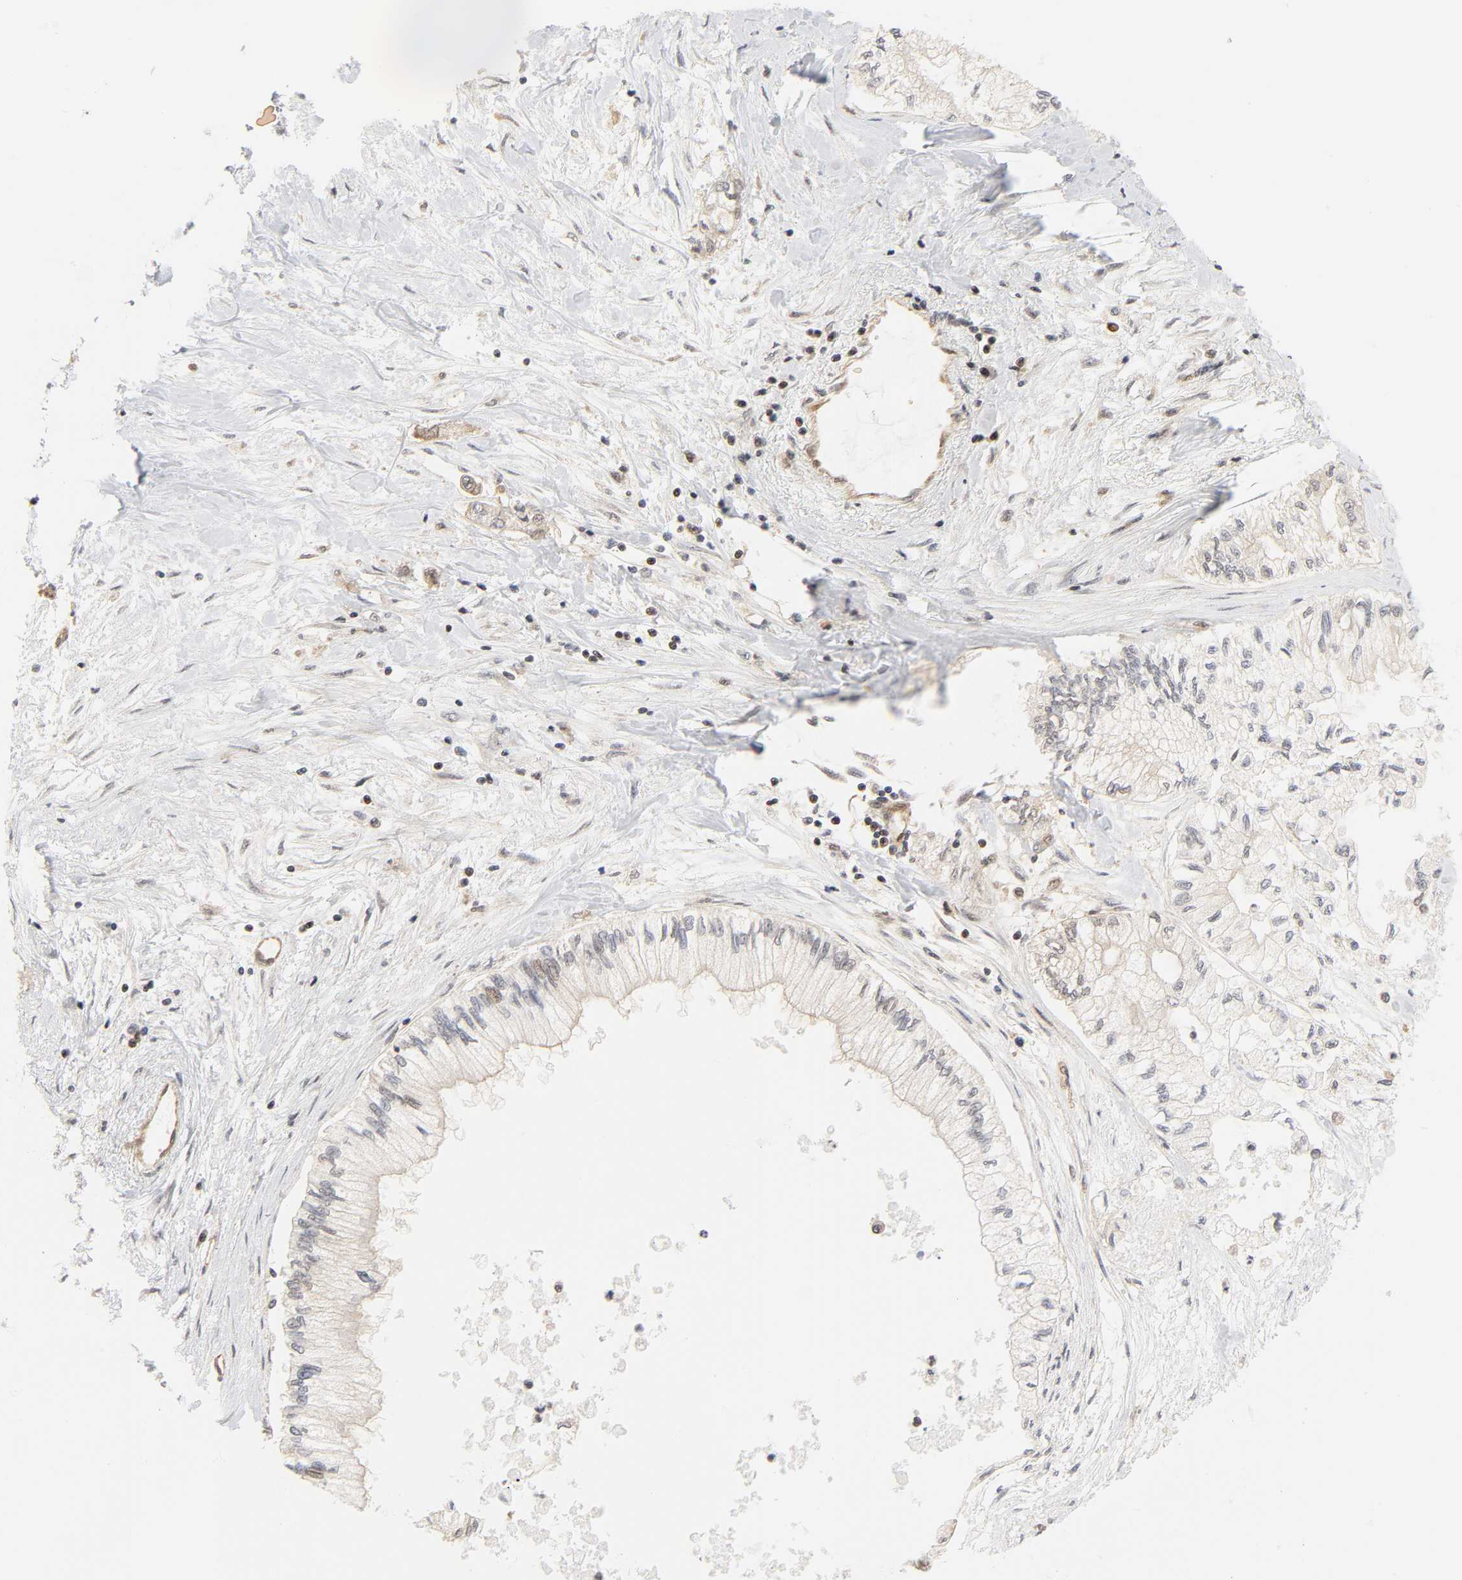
{"staining": {"intensity": "weak", "quantity": "25%-75%", "location": "cytoplasmic/membranous,nuclear"}, "tissue": "pancreatic cancer", "cell_type": "Tumor cells", "image_type": "cancer", "snomed": [{"axis": "morphology", "description": "Adenocarcinoma, NOS"}, {"axis": "topography", "description": "Pancreas"}], "caption": "Pancreatic adenocarcinoma stained for a protein (brown) displays weak cytoplasmic/membranous and nuclear positive expression in approximately 25%-75% of tumor cells.", "gene": "CDC37", "patient": {"sex": "male", "age": 79}}